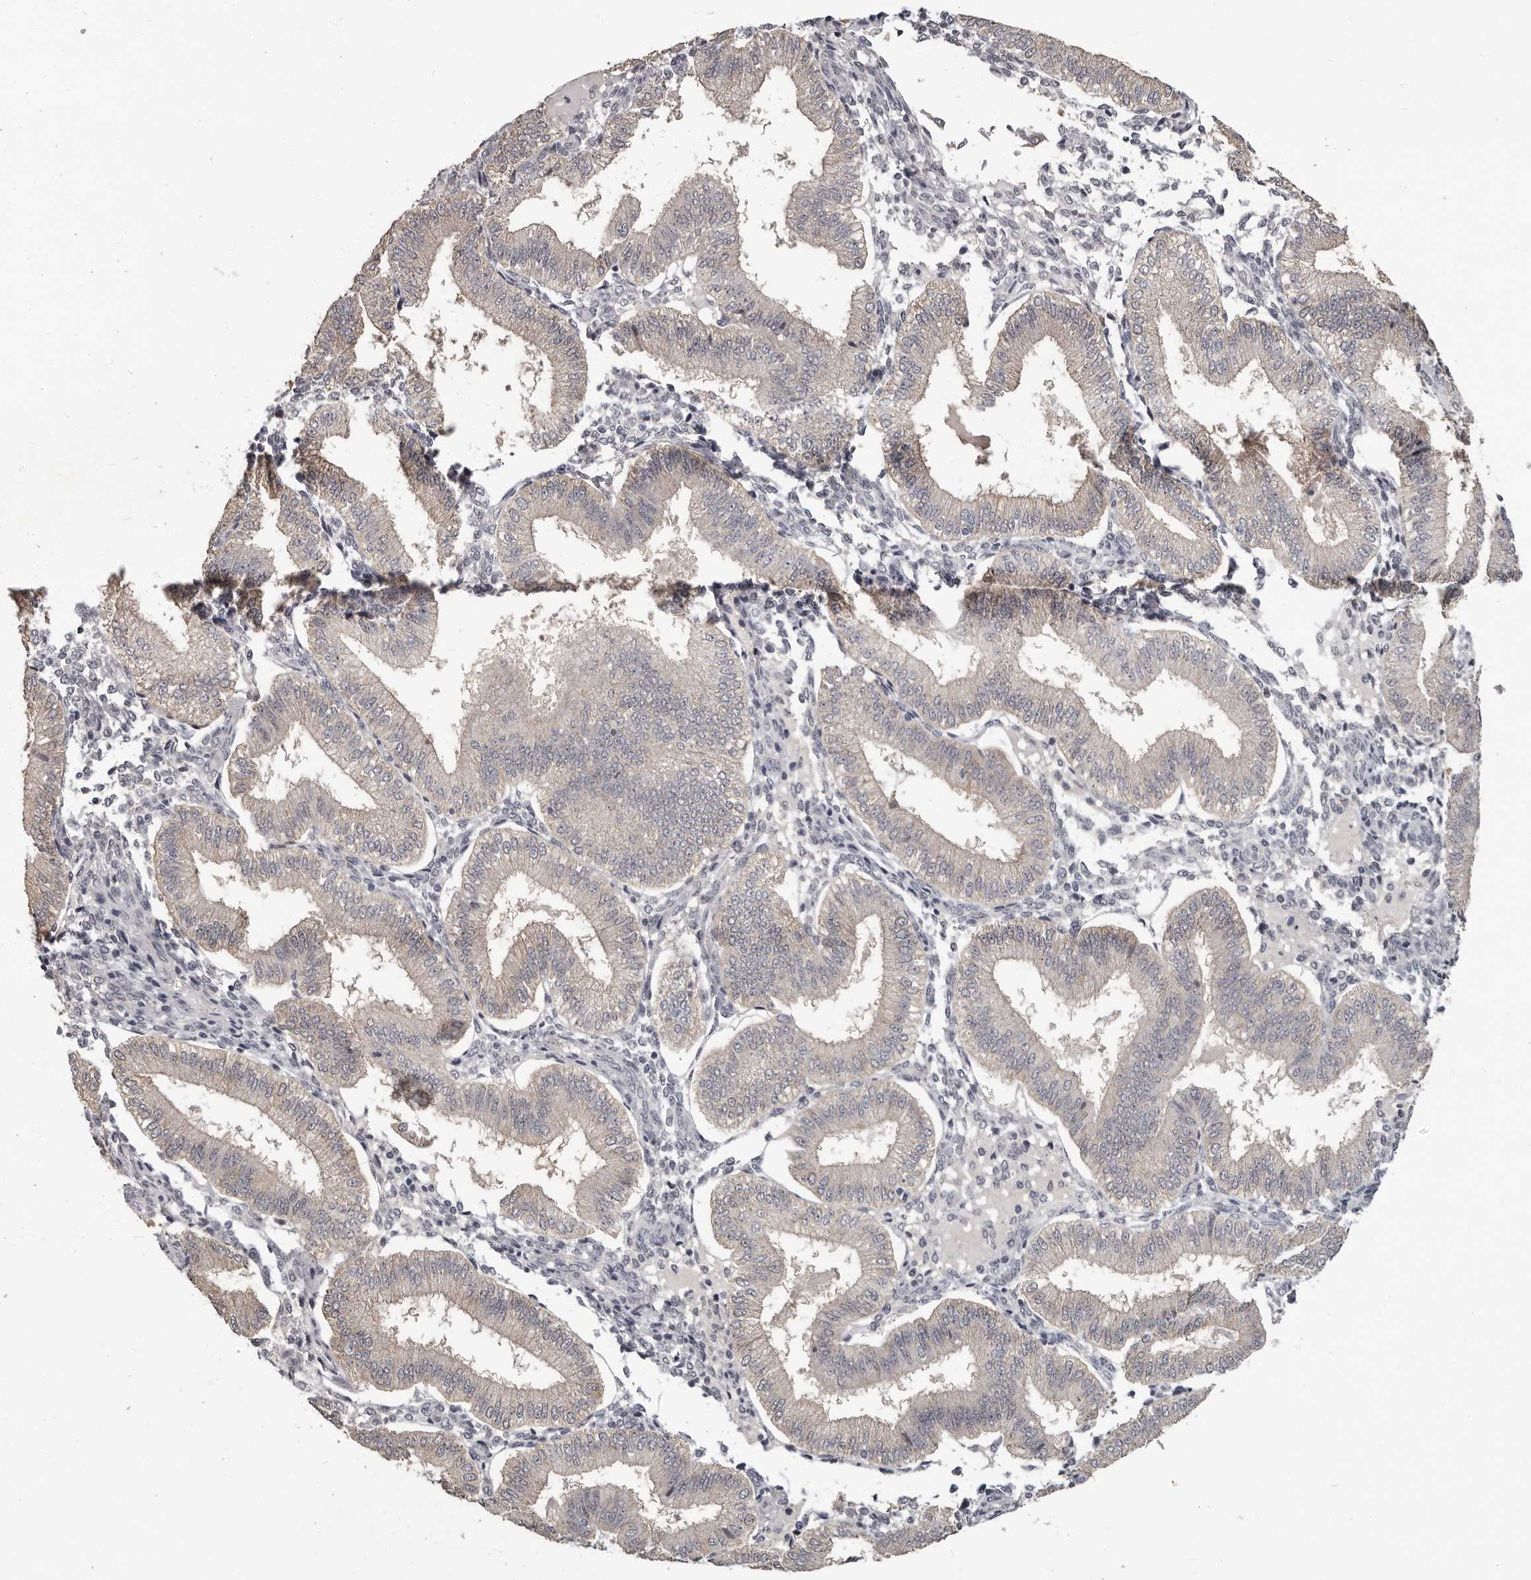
{"staining": {"intensity": "negative", "quantity": "none", "location": "none"}, "tissue": "endometrium", "cell_type": "Cells in endometrial stroma", "image_type": "normal", "snomed": [{"axis": "morphology", "description": "Normal tissue, NOS"}, {"axis": "topography", "description": "Endometrium"}], "caption": "Immunohistochemistry (IHC) histopathology image of unremarkable endometrium: endometrium stained with DAB (3,3'-diaminobenzidine) demonstrates no significant protein expression in cells in endometrial stroma.", "gene": "GPR157", "patient": {"sex": "female", "age": 39}}